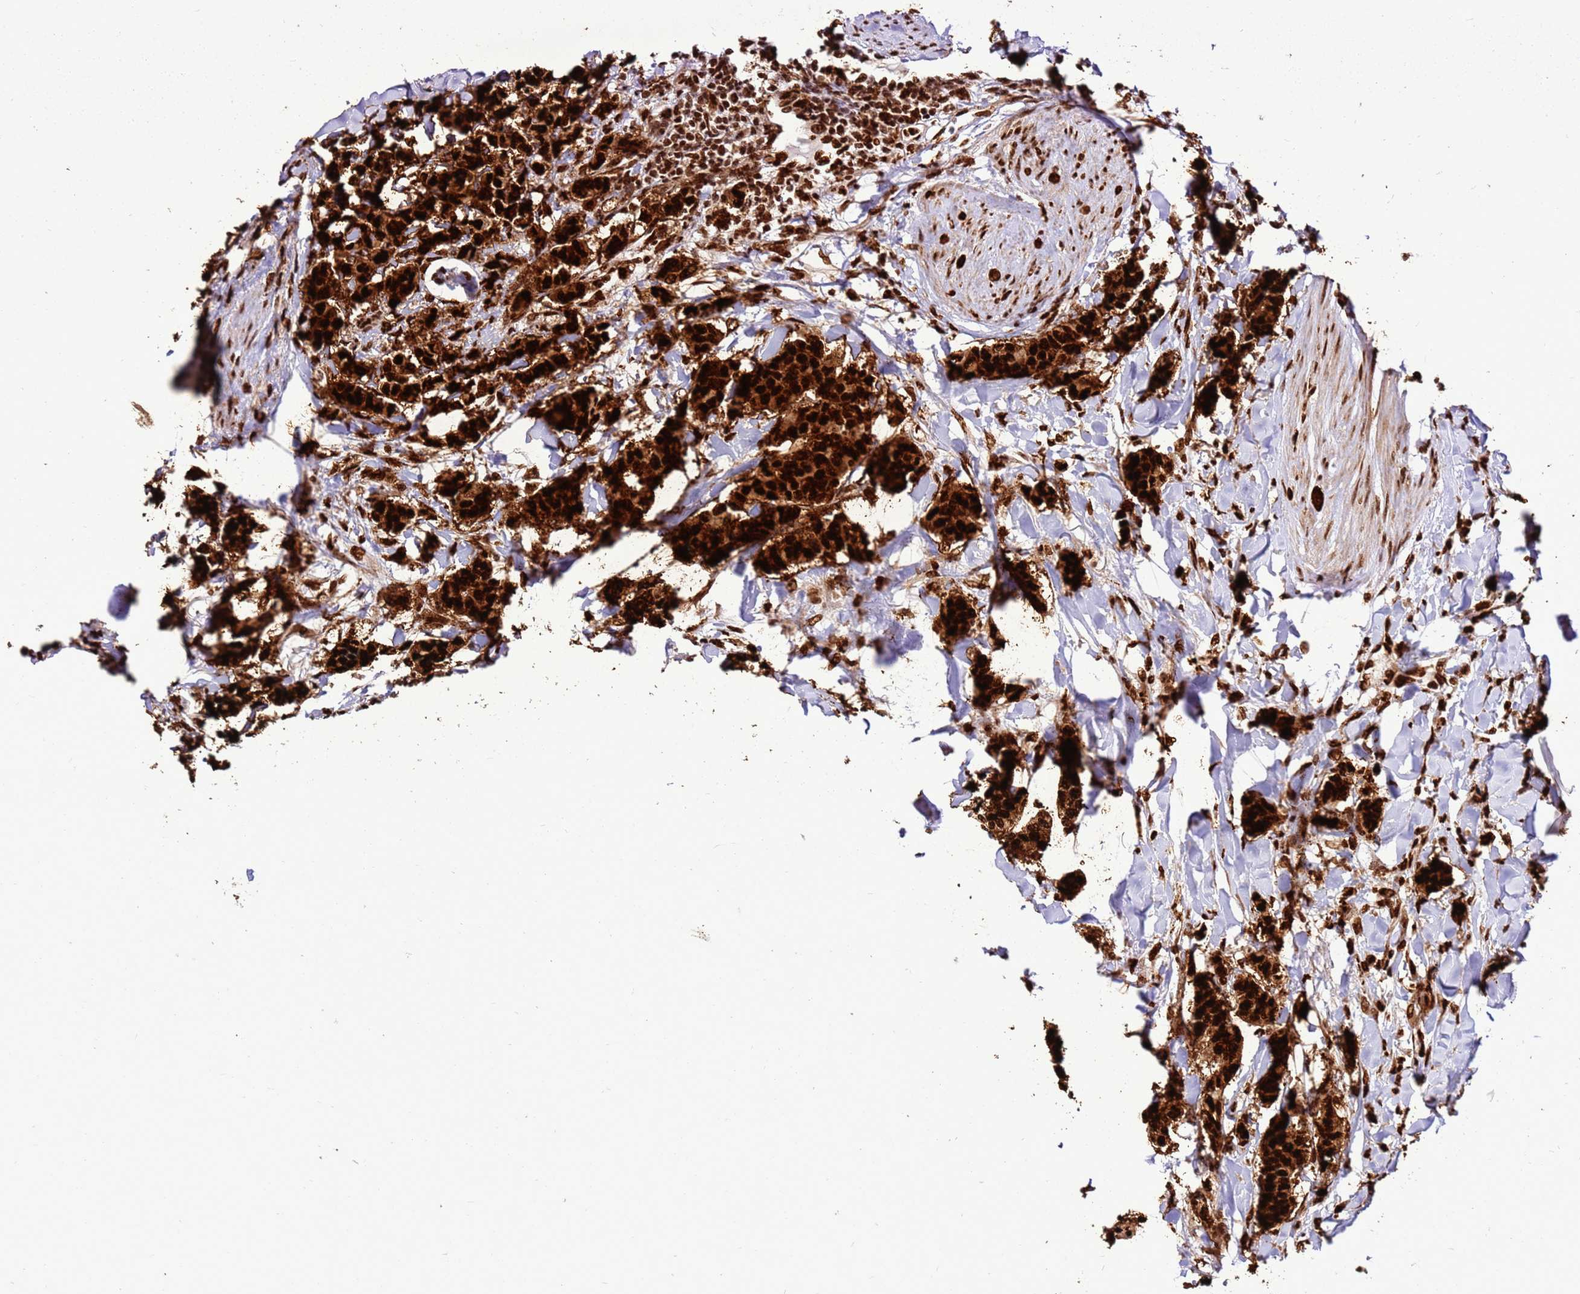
{"staining": {"intensity": "strong", "quantity": ">75%", "location": "nuclear"}, "tissue": "breast cancer", "cell_type": "Tumor cells", "image_type": "cancer", "snomed": [{"axis": "morphology", "description": "Duct carcinoma"}, {"axis": "topography", "description": "Breast"}], "caption": "Immunohistochemistry of human infiltrating ductal carcinoma (breast) reveals high levels of strong nuclear staining in approximately >75% of tumor cells.", "gene": "HNRNPAB", "patient": {"sex": "female", "age": 40}}